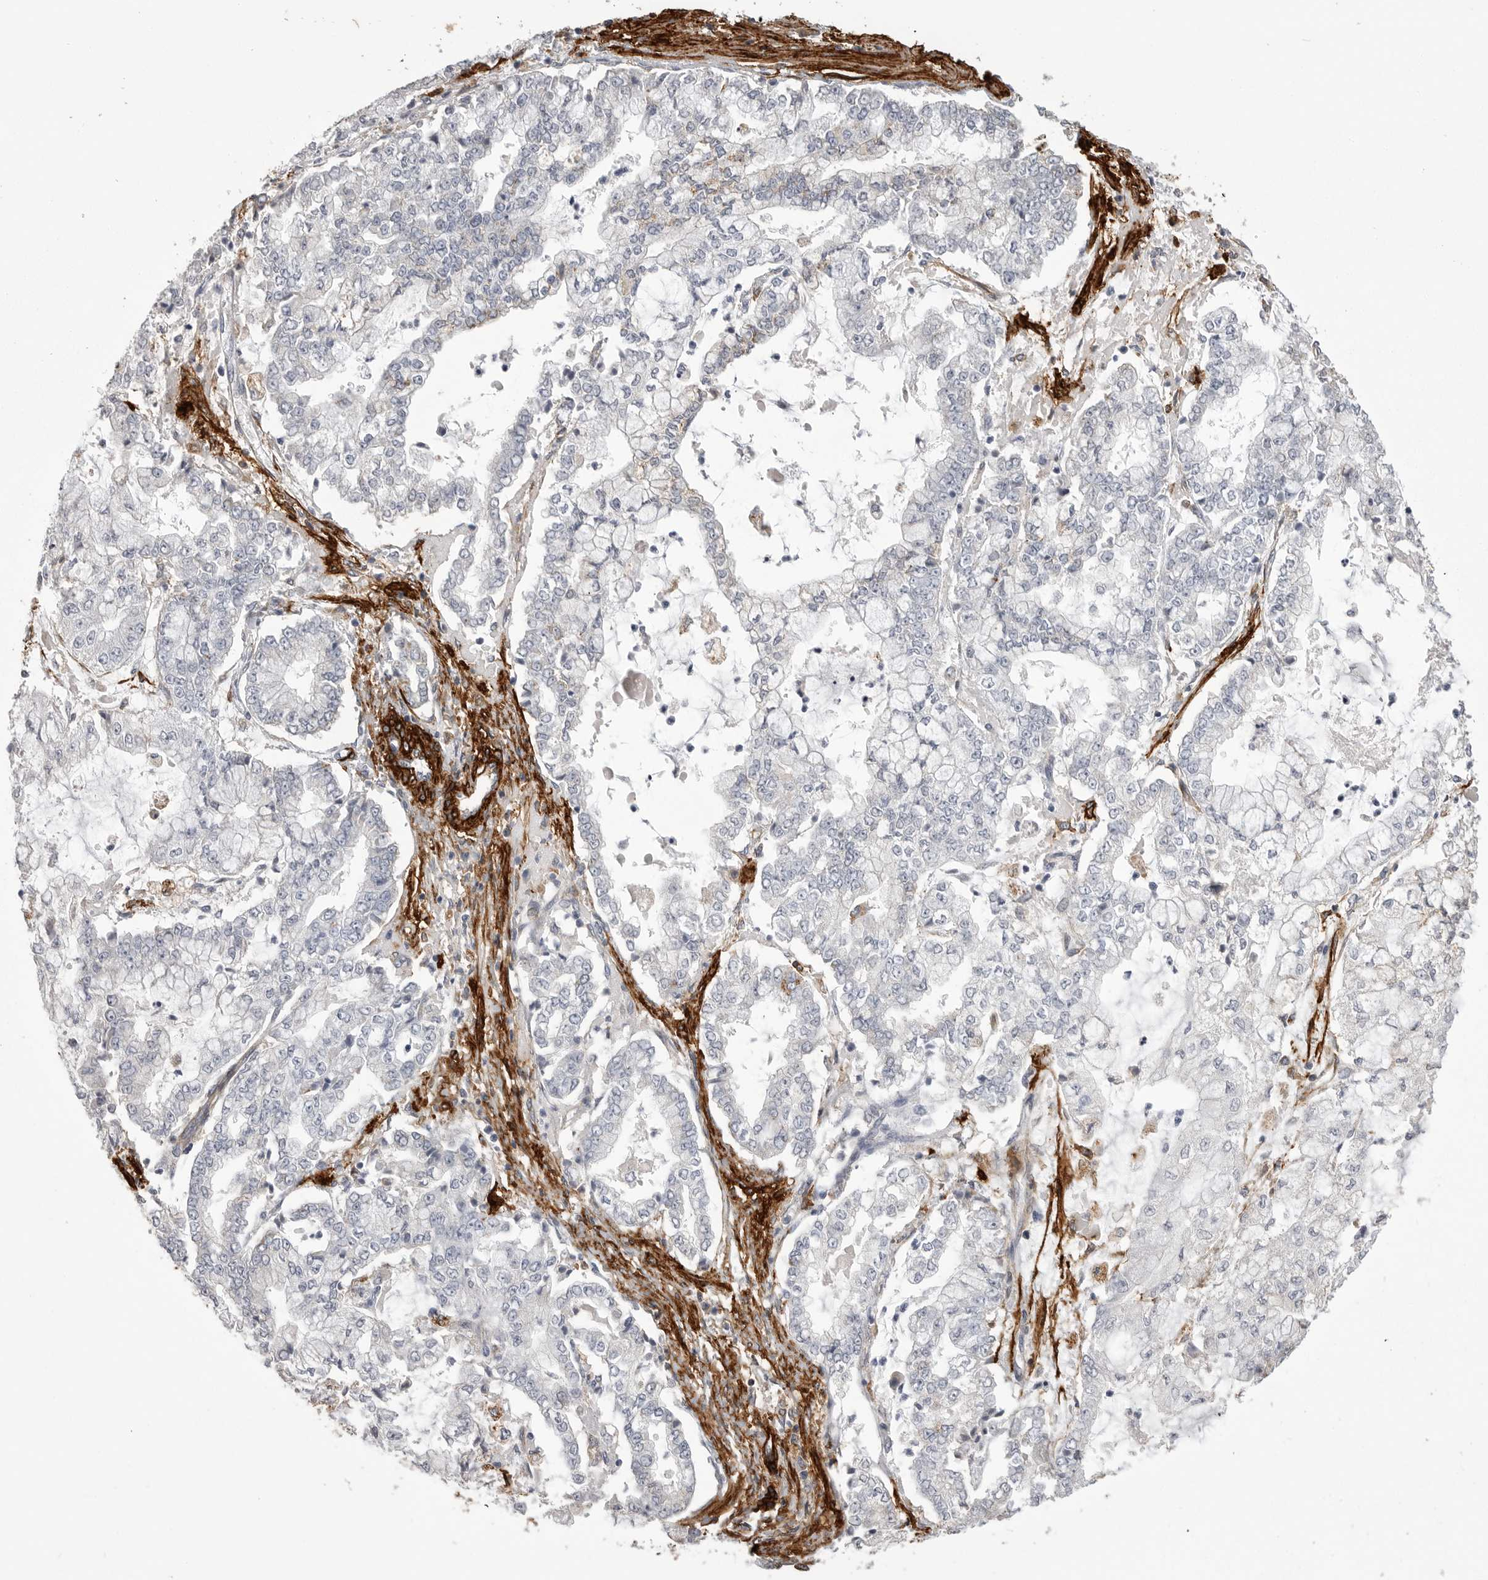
{"staining": {"intensity": "negative", "quantity": "none", "location": "none"}, "tissue": "stomach cancer", "cell_type": "Tumor cells", "image_type": "cancer", "snomed": [{"axis": "morphology", "description": "Adenocarcinoma, NOS"}, {"axis": "topography", "description": "Stomach"}], "caption": "Tumor cells are negative for brown protein staining in stomach cancer.", "gene": "AOC3", "patient": {"sex": "male", "age": 76}}